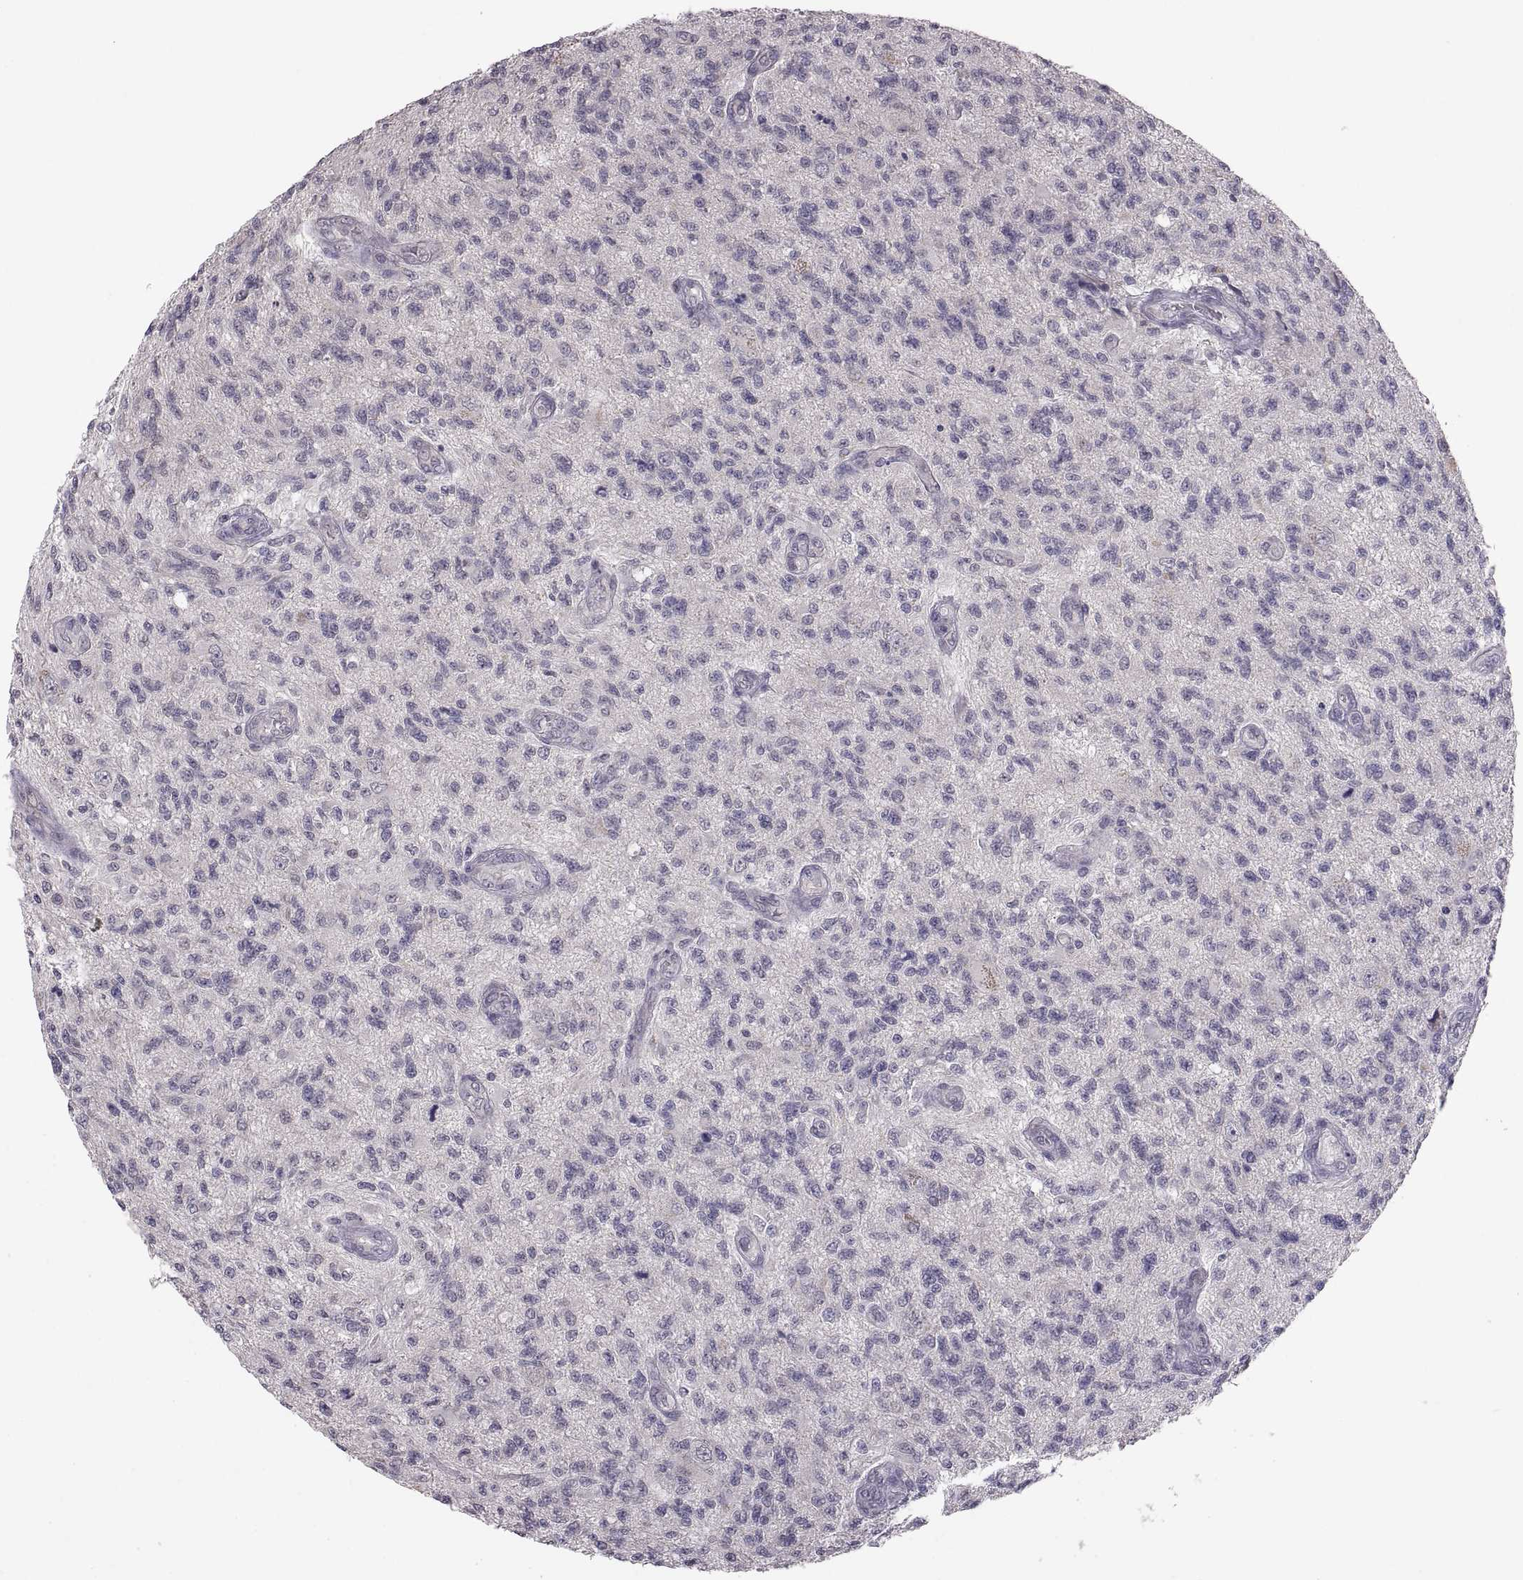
{"staining": {"intensity": "negative", "quantity": "none", "location": "none"}, "tissue": "glioma", "cell_type": "Tumor cells", "image_type": "cancer", "snomed": [{"axis": "morphology", "description": "Glioma, malignant, High grade"}, {"axis": "topography", "description": "Brain"}], "caption": "Tumor cells are negative for protein expression in human high-grade glioma (malignant).", "gene": "PAX2", "patient": {"sex": "male", "age": 56}}